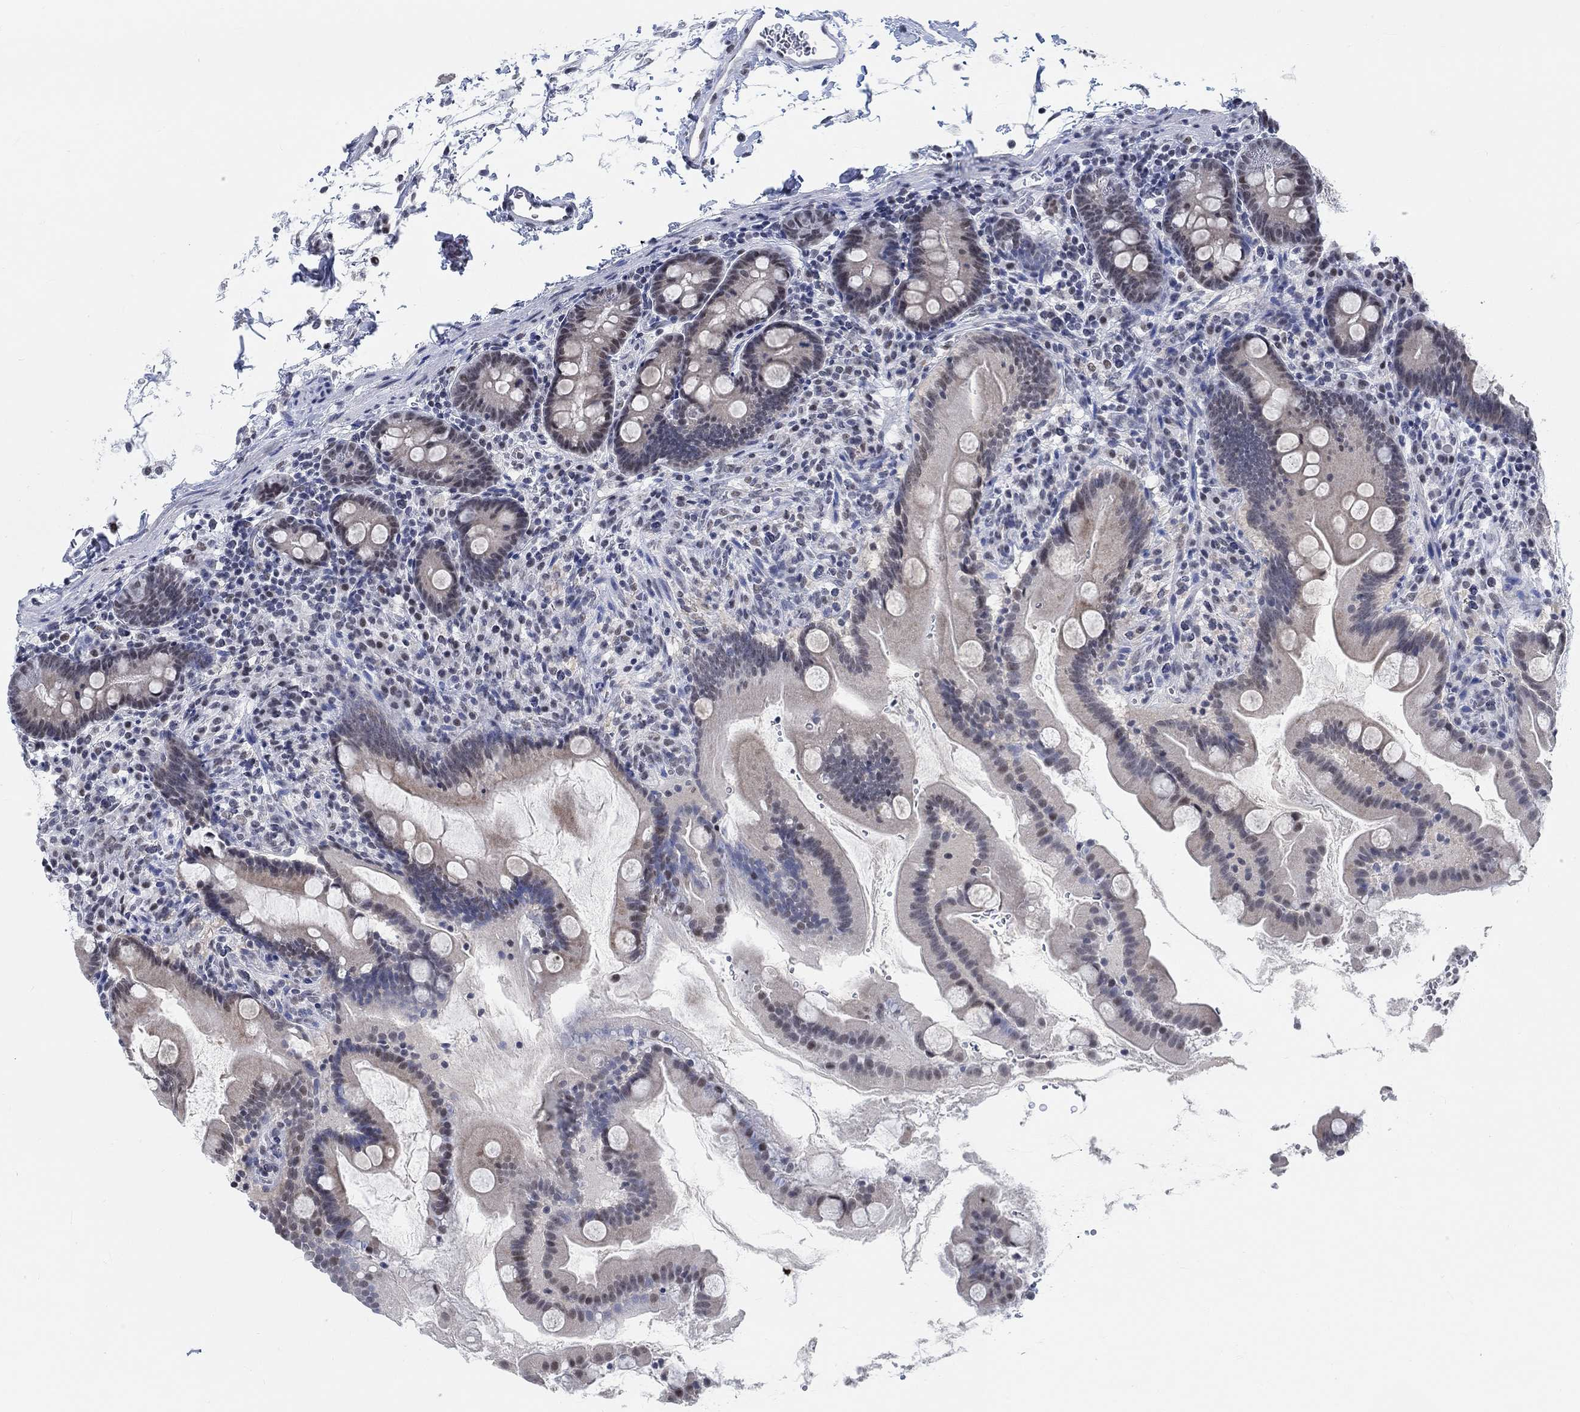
{"staining": {"intensity": "negative", "quantity": "none", "location": "none"}, "tissue": "small intestine", "cell_type": "Glandular cells", "image_type": "normal", "snomed": [{"axis": "morphology", "description": "Normal tissue, NOS"}, {"axis": "topography", "description": "Small intestine"}], "caption": "Immunohistochemistry (IHC) micrograph of unremarkable small intestine: small intestine stained with DAB demonstrates no significant protein staining in glandular cells.", "gene": "KCNH8", "patient": {"sex": "female", "age": 44}}